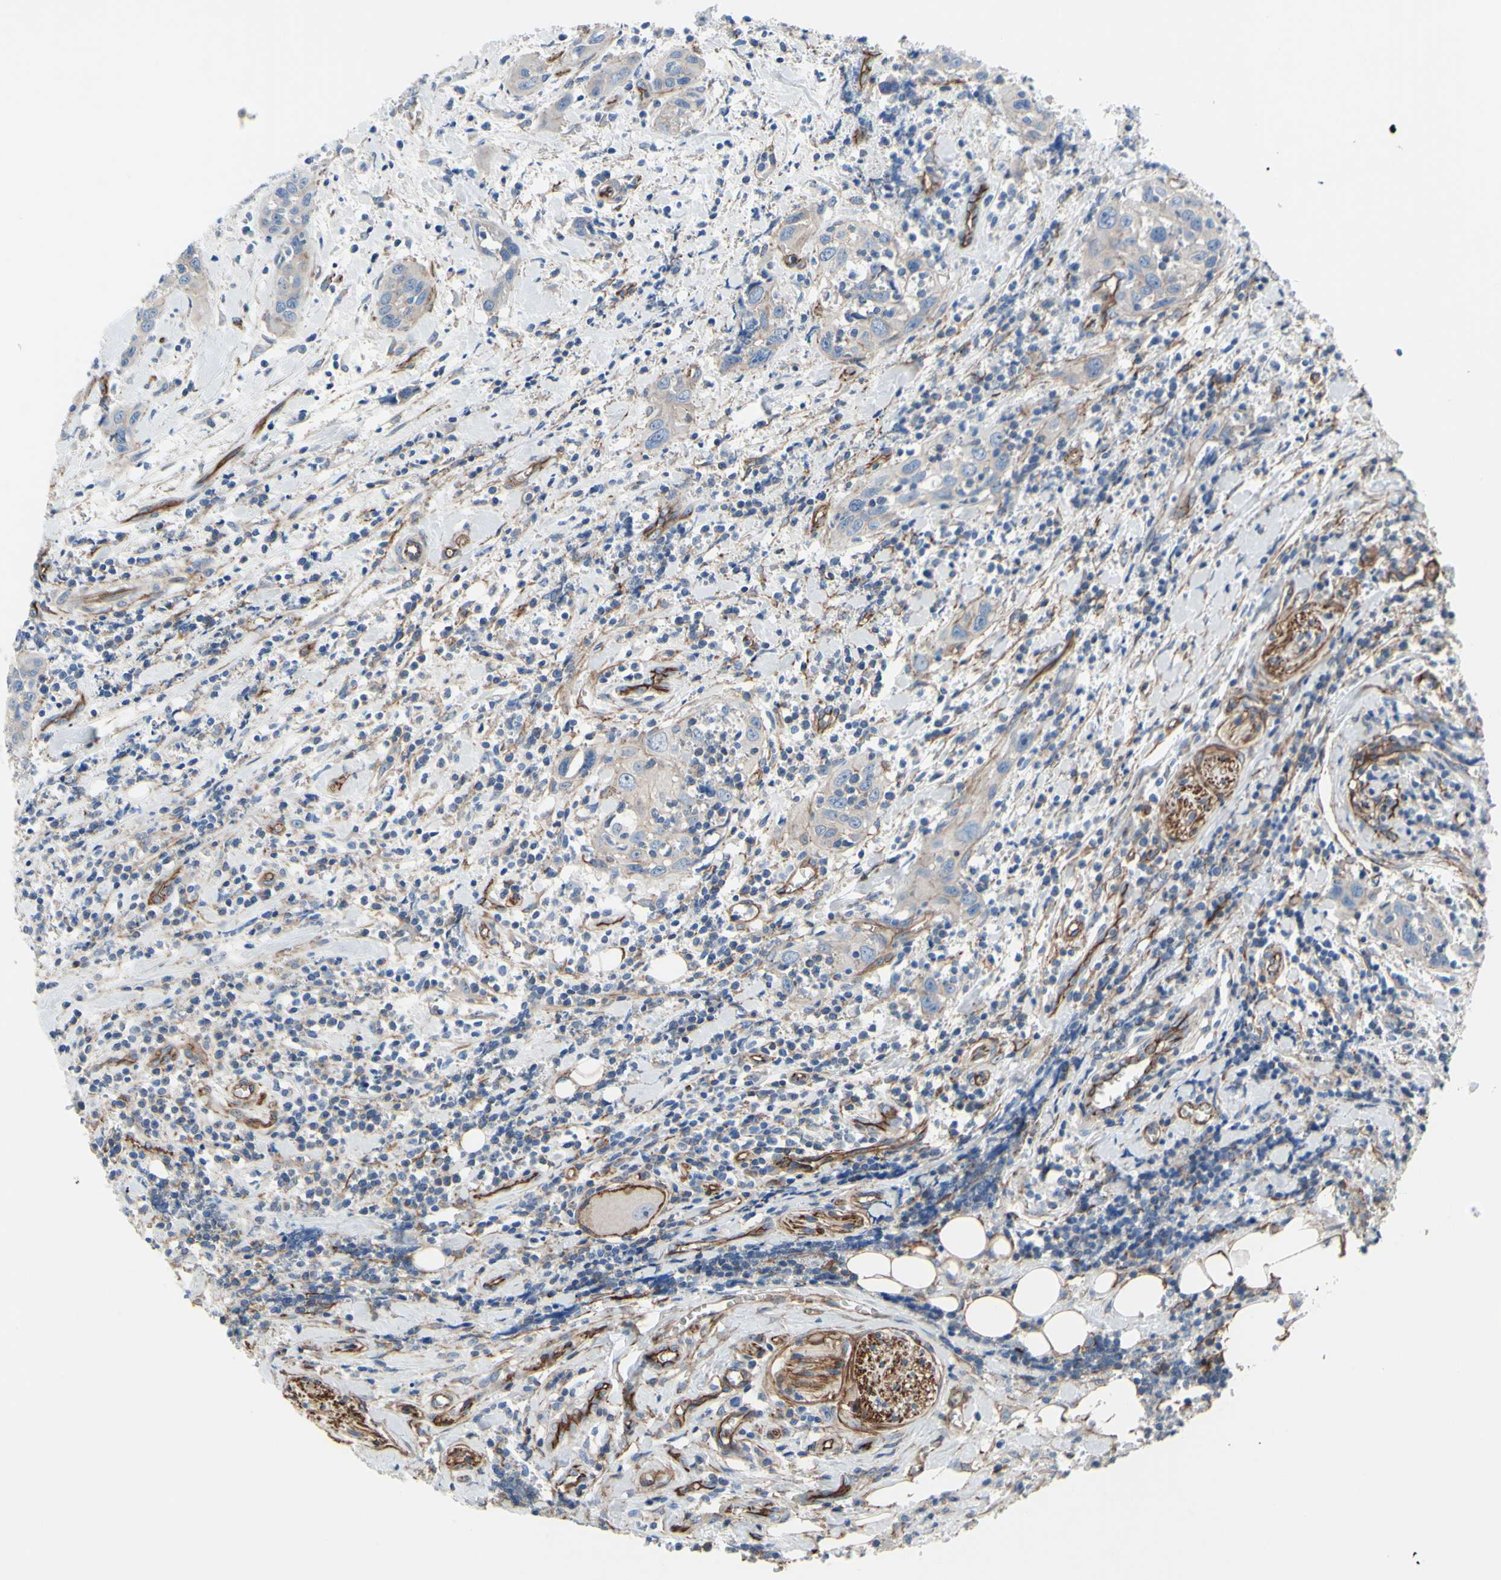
{"staining": {"intensity": "weak", "quantity": ">75%", "location": "cytoplasmic/membranous"}, "tissue": "head and neck cancer", "cell_type": "Tumor cells", "image_type": "cancer", "snomed": [{"axis": "morphology", "description": "Squamous cell carcinoma, NOS"}, {"axis": "topography", "description": "Oral tissue"}, {"axis": "topography", "description": "Head-Neck"}], "caption": "DAB immunohistochemical staining of head and neck cancer reveals weak cytoplasmic/membranous protein positivity in about >75% of tumor cells. (Stains: DAB in brown, nuclei in blue, Microscopy: brightfield microscopy at high magnification).", "gene": "TPBG", "patient": {"sex": "female", "age": 50}}